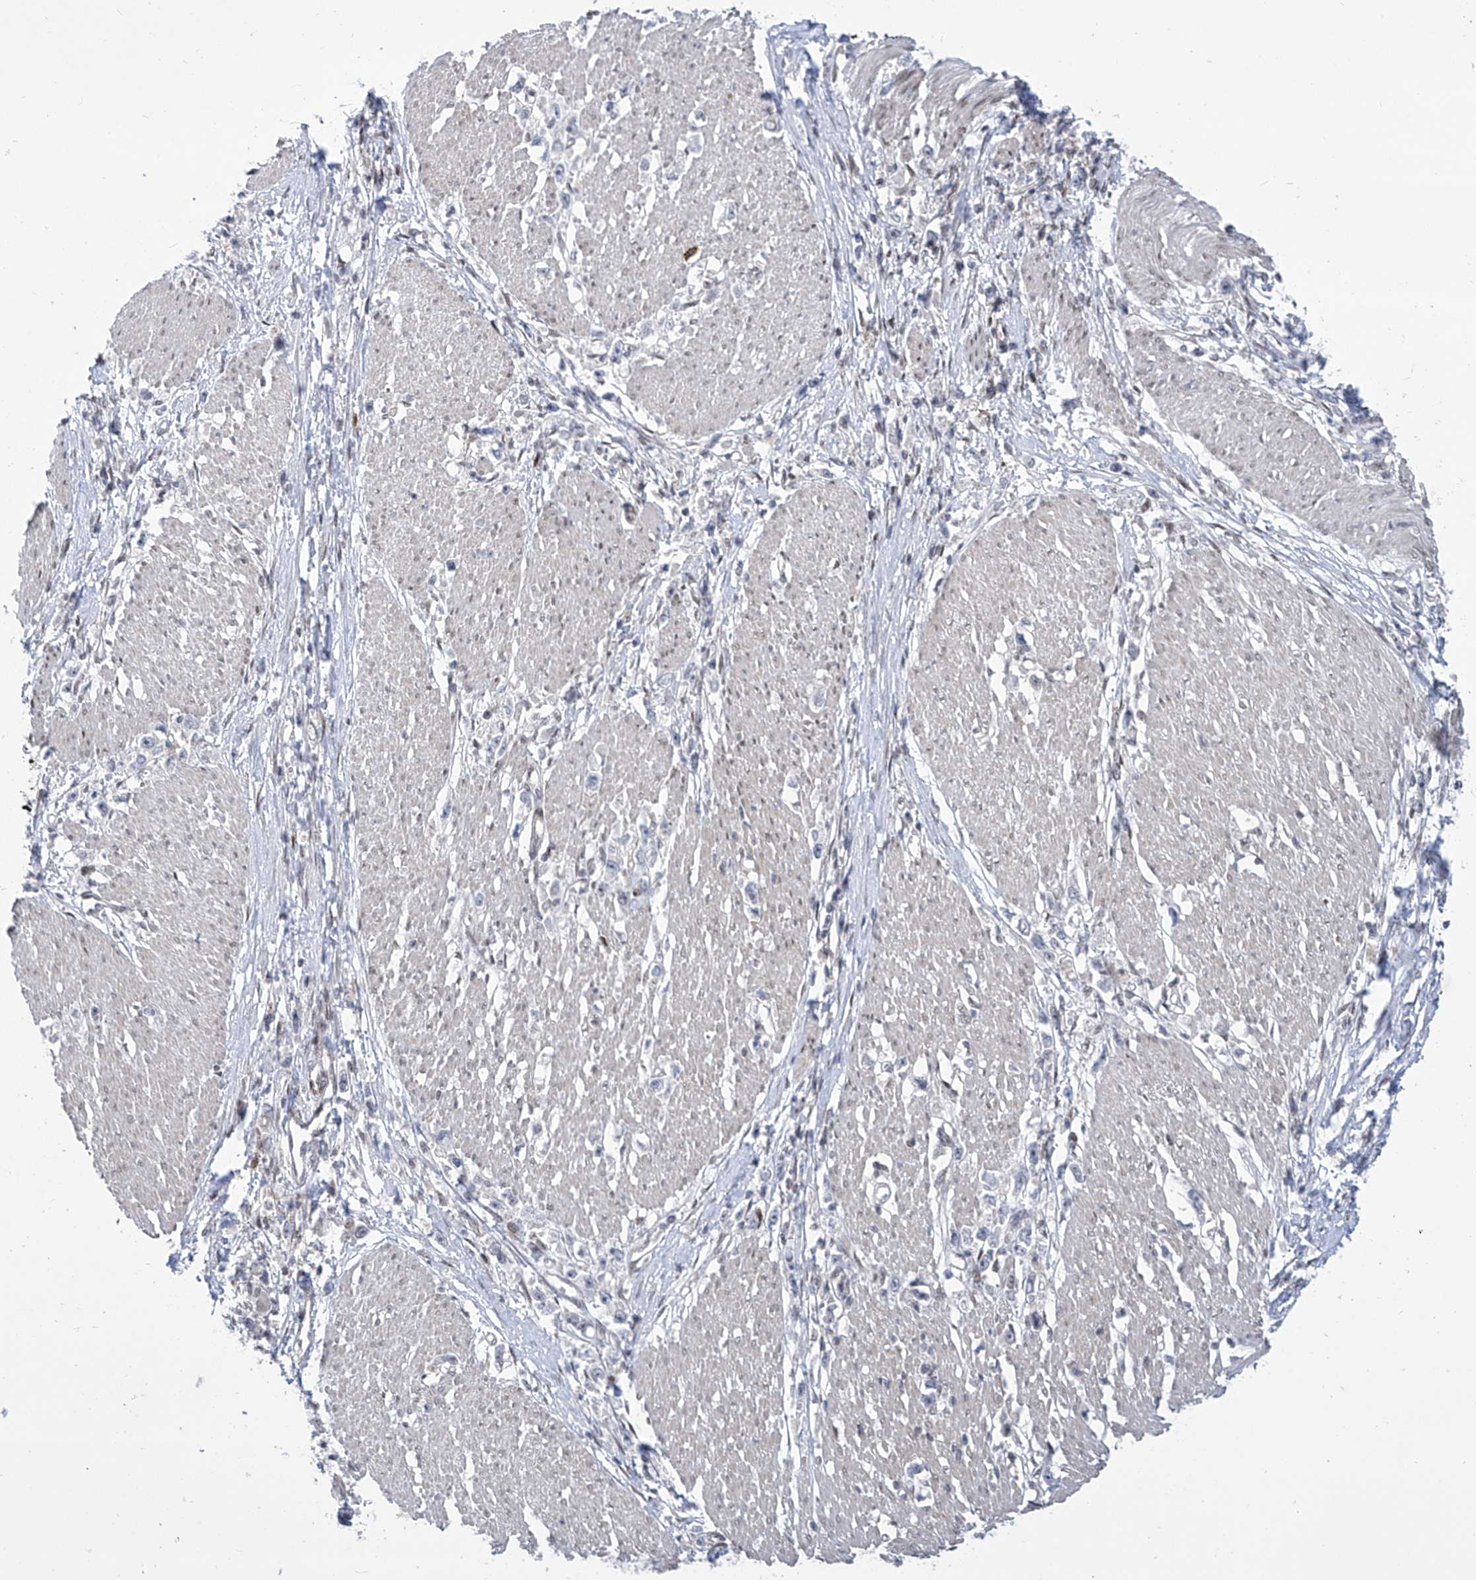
{"staining": {"intensity": "negative", "quantity": "none", "location": "none"}, "tissue": "stomach cancer", "cell_type": "Tumor cells", "image_type": "cancer", "snomed": [{"axis": "morphology", "description": "Adenocarcinoma, NOS"}, {"axis": "topography", "description": "Stomach"}], "caption": "Human stomach cancer (adenocarcinoma) stained for a protein using IHC reveals no positivity in tumor cells.", "gene": "CEP290", "patient": {"sex": "female", "age": 59}}